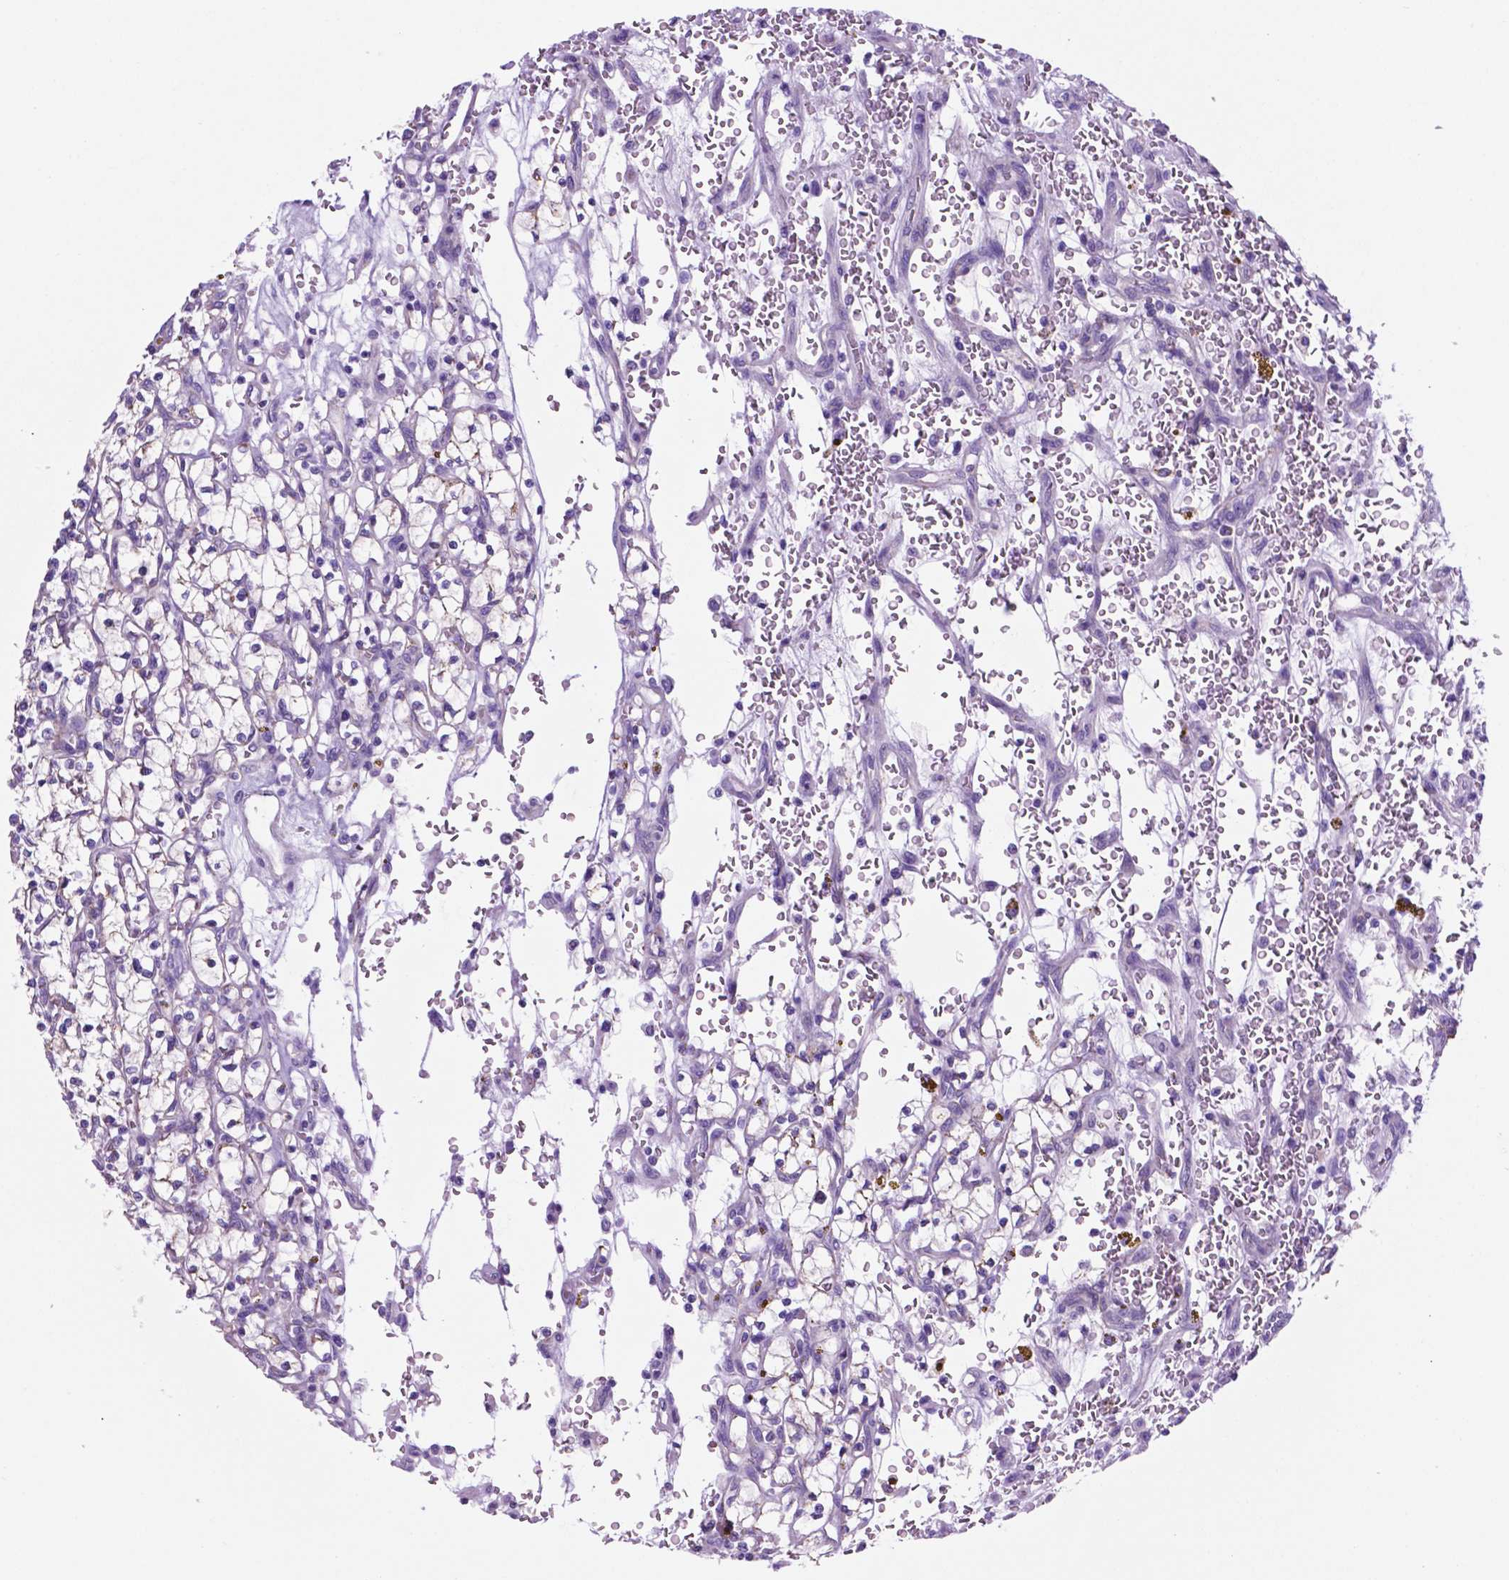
{"staining": {"intensity": "negative", "quantity": "none", "location": "none"}, "tissue": "renal cancer", "cell_type": "Tumor cells", "image_type": "cancer", "snomed": [{"axis": "morphology", "description": "Adenocarcinoma, NOS"}, {"axis": "topography", "description": "Kidney"}], "caption": "This photomicrograph is of renal adenocarcinoma stained with immunohistochemistry (IHC) to label a protein in brown with the nuclei are counter-stained blue. There is no expression in tumor cells. (IHC, brightfield microscopy, high magnification).", "gene": "TMEM121B", "patient": {"sex": "female", "age": 64}}